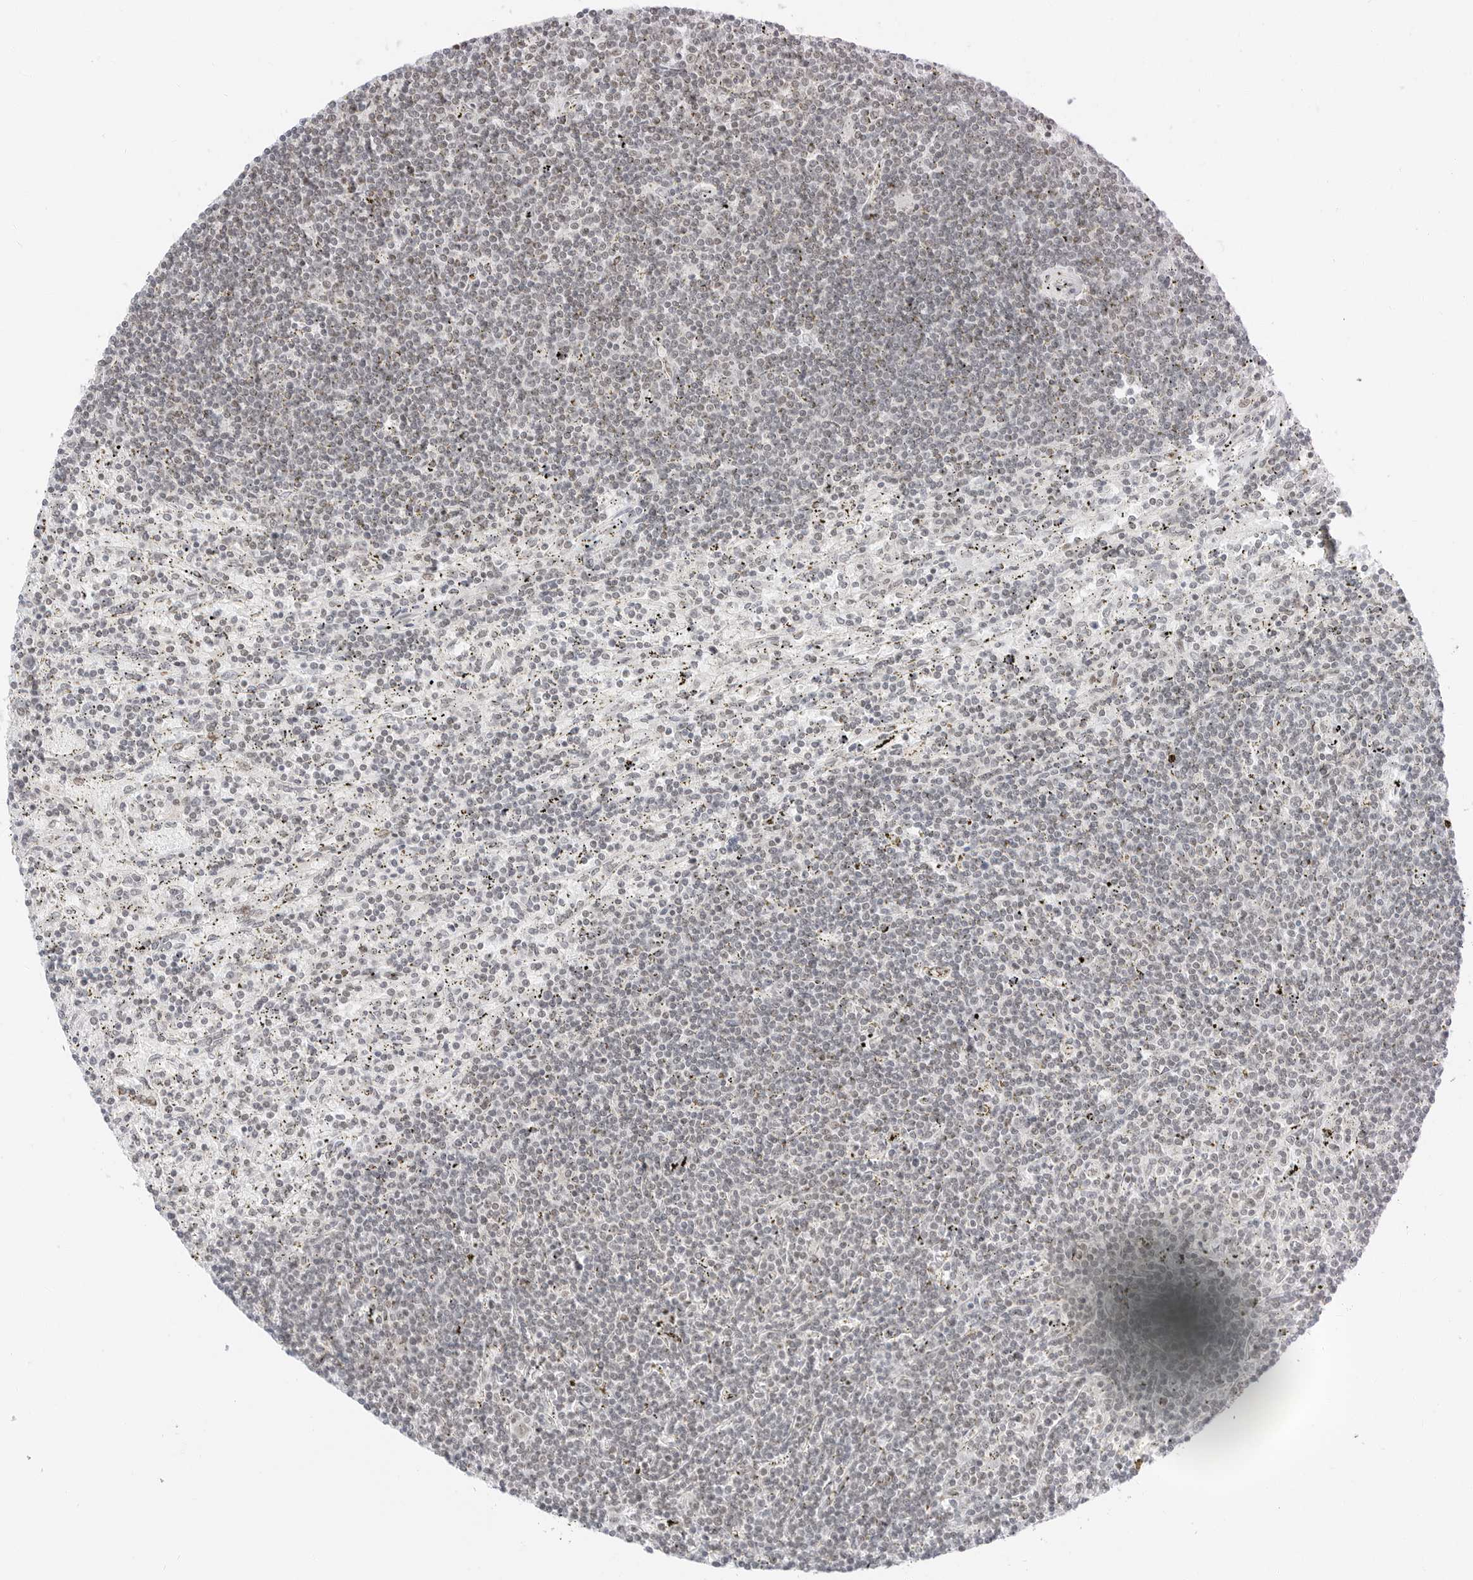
{"staining": {"intensity": "negative", "quantity": "none", "location": "none"}, "tissue": "lymphoma", "cell_type": "Tumor cells", "image_type": "cancer", "snomed": [{"axis": "morphology", "description": "Malignant lymphoma, non-Hodgkin's type, Low grade"}, {"axis": "topography", "description": "Spleen"}], "caption": "Lymphoma was stained to show a protein in brown. There is no significant positivity in tumor cells.", "gene": "CRTC2", "patient": {"sex": "male", "age": 76}}